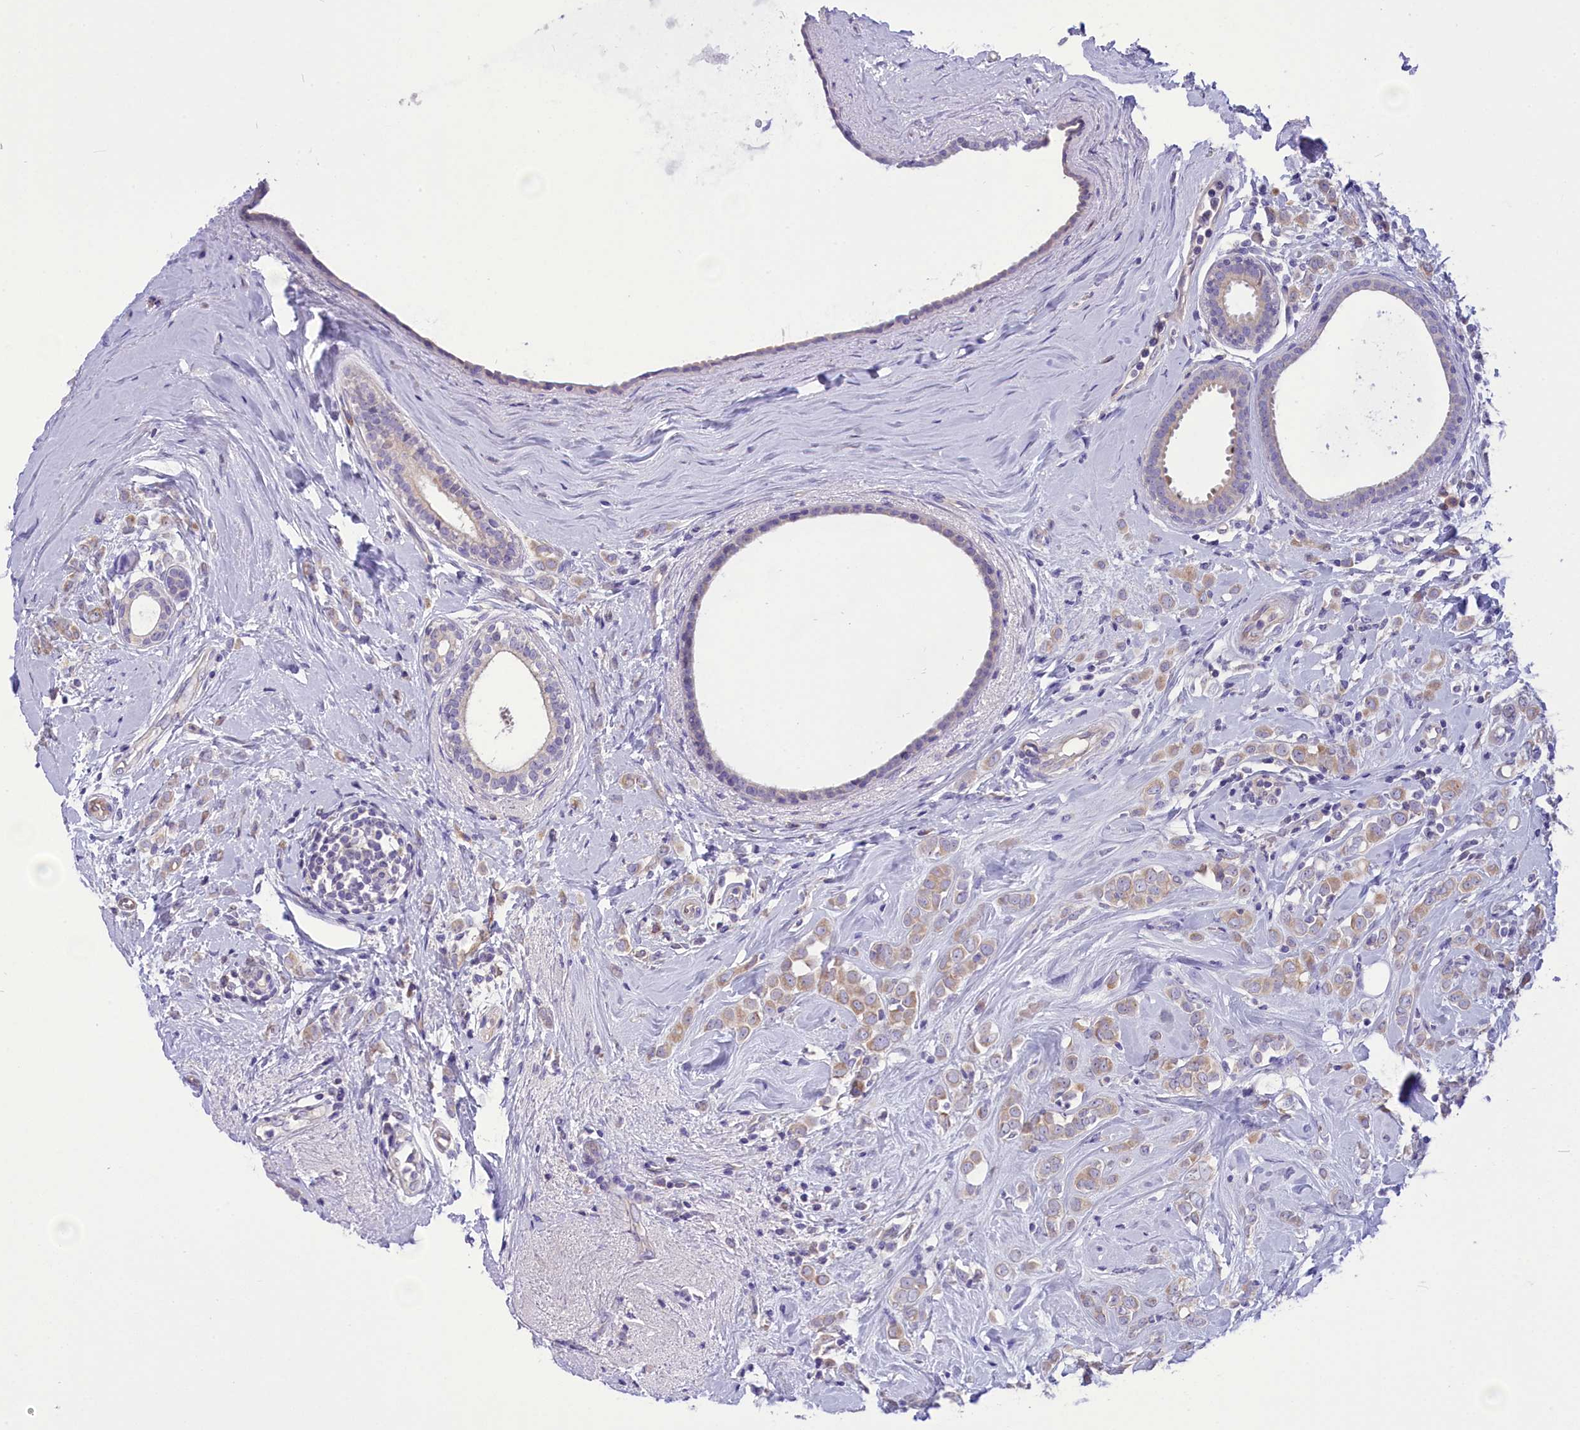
{"staining": {"intensity": "weak", "quantity": "<25%", "location": "cytoplasmic/membranous"}, "tissue": "breast cancer", "cell_type": "Tumor cells", "image_type": "cancer", "snomed": [{"axis": "morphology", "description": "Lobular carcinoma"}, {"axis": "topography", "description": "Breast"}], "caption": "Immunohistochemistry (IHC) of human breast cancer (lobular carcinoma) exhibits no positivity in tumor cells.", "gene": "DCAF16", "patient": {"sex": "female", "age": 47}}